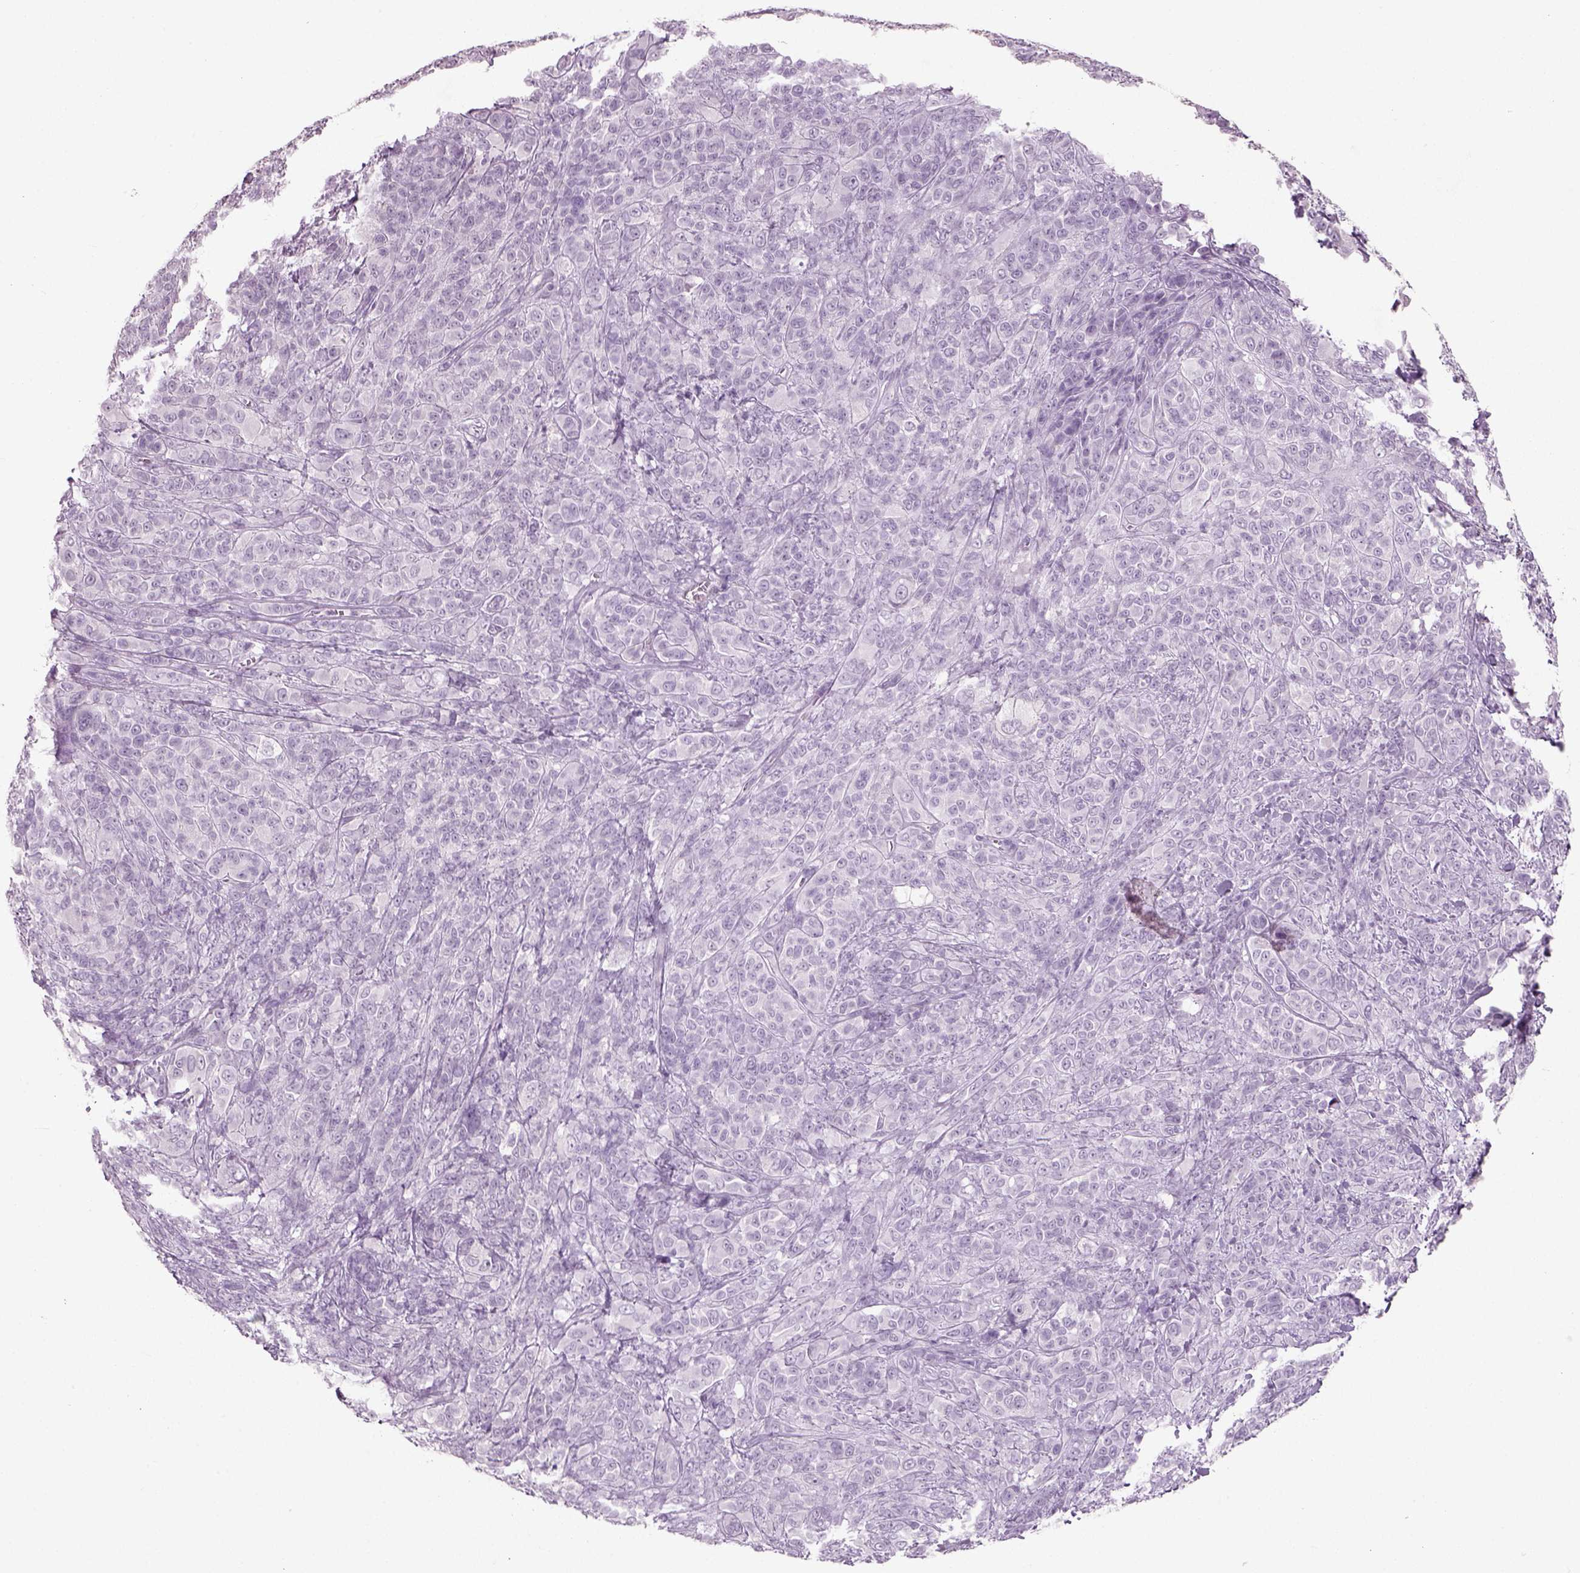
{"staining": {"intensity": "negative", "quantity": "none", "location": "none"}, "tissue": "melanoma", "cell_type": "Tumor cells", "image_type": "cancer", "snomed": [{"axis": "morphology", "description": "Malignant melanoma, NOS"}, {"axis": "topography", "description": "Skin"}], "caption": "Immunohistochemistry (IHC) image of neoplastic tissue: human melanoma stained with DAB reveals no significant protein staining in tumor cells. (DAB (3,3'-diaminobenzidine) IHC visualized using brightfield microscopy, high magnification).", "gene": "SLC6A2", "patient": {"sex": "female", "age": 87}}